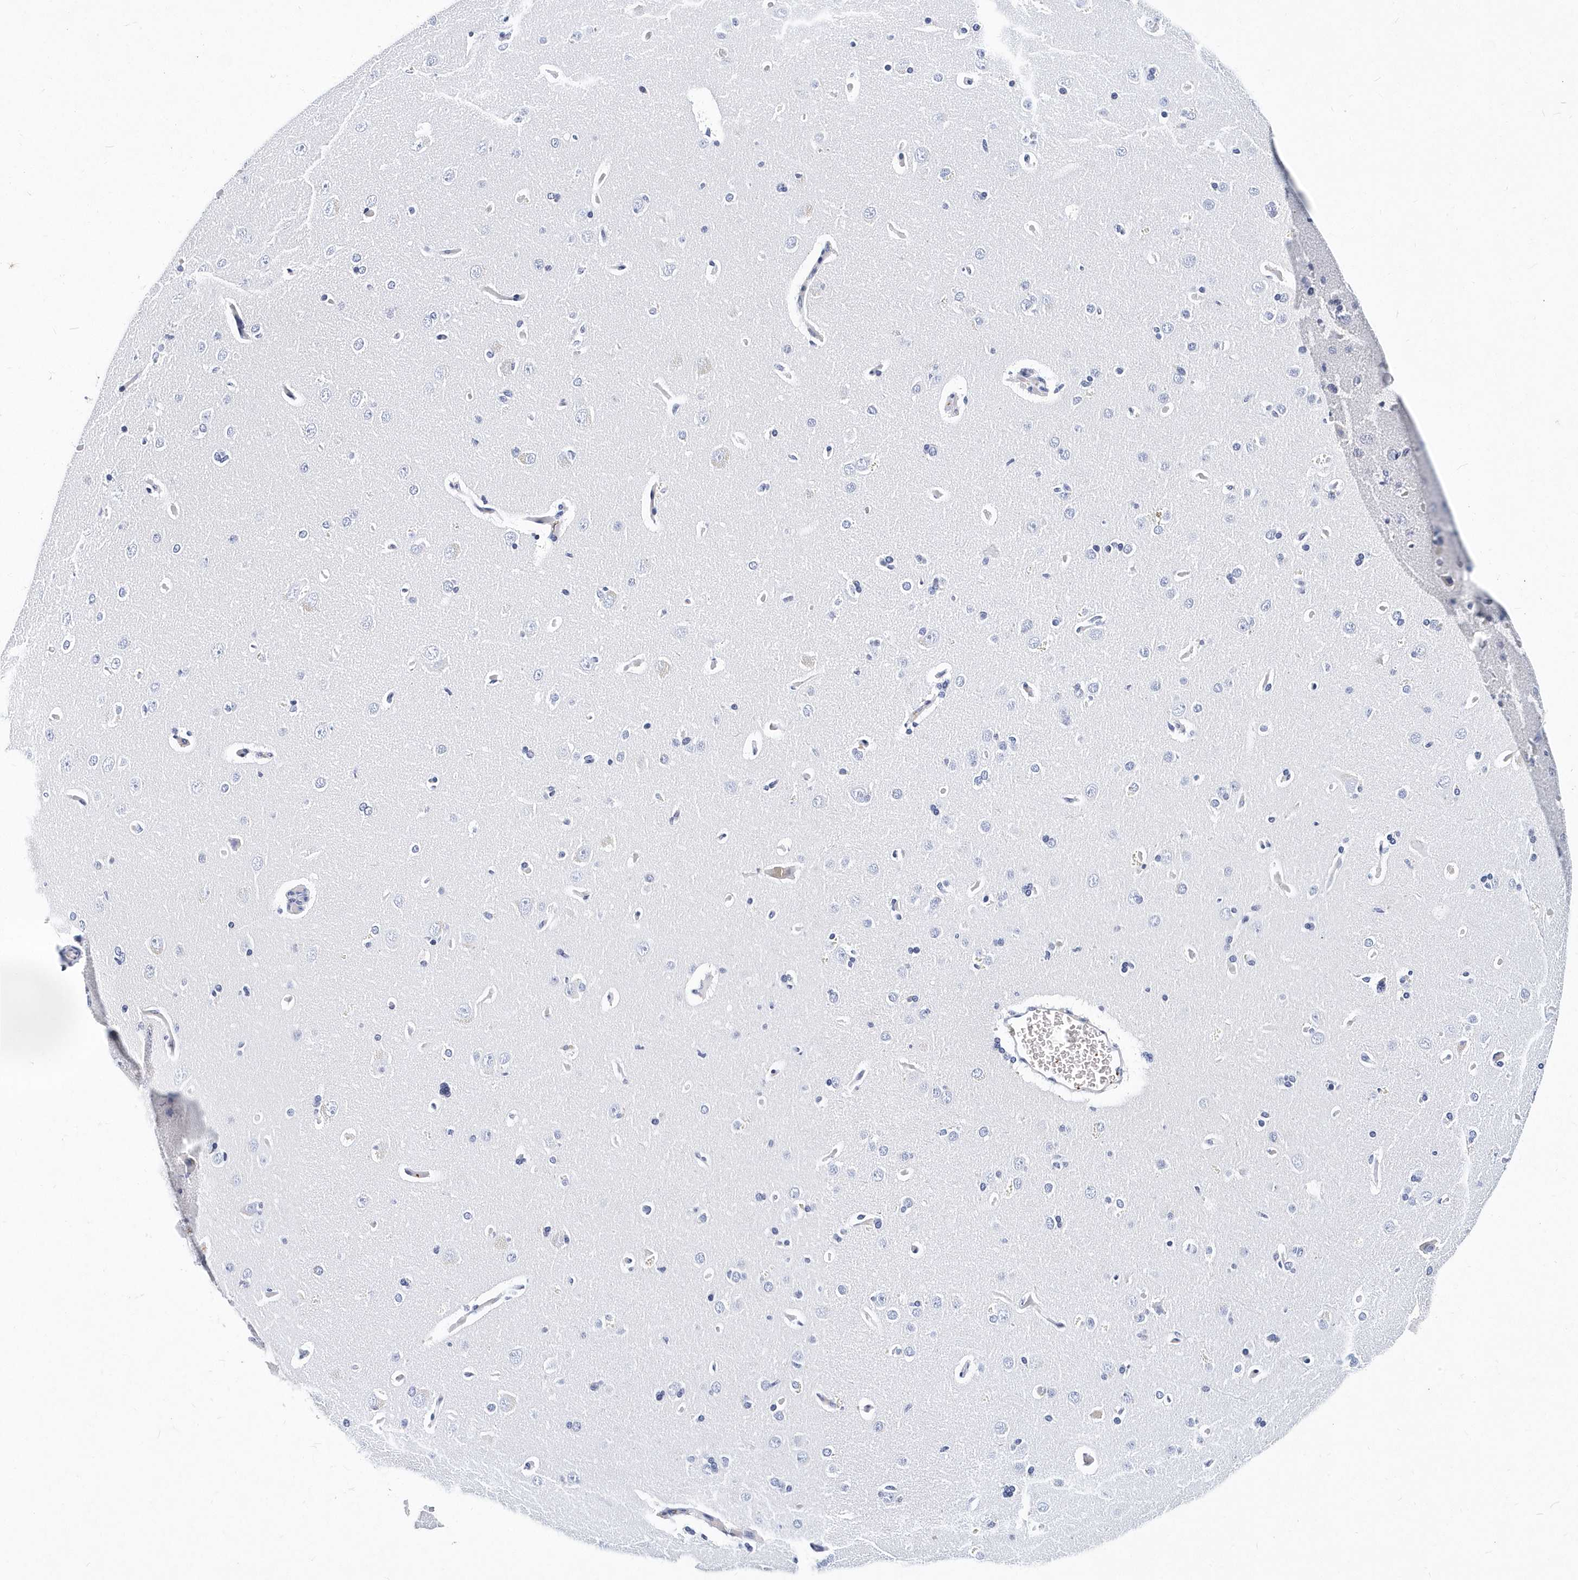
{"staining": {"intensity": "negative", "quantity": "none", "location": "none"}, "tissue": "cerebral cortex", "cell_type": "Endothelial cells", "image_type": "normal", "snomed": [{"axis": "morphology", "description": "Normal tissue, NOS"}, {"axis": "topography", "description": "Cerebral cortex"}], "caption": "The micrograph exhibits no significant staining in endothelial cells of cerebral cortex.", "gene": "ITGA2B", "patient": {"sex": "male", "age": 62}}